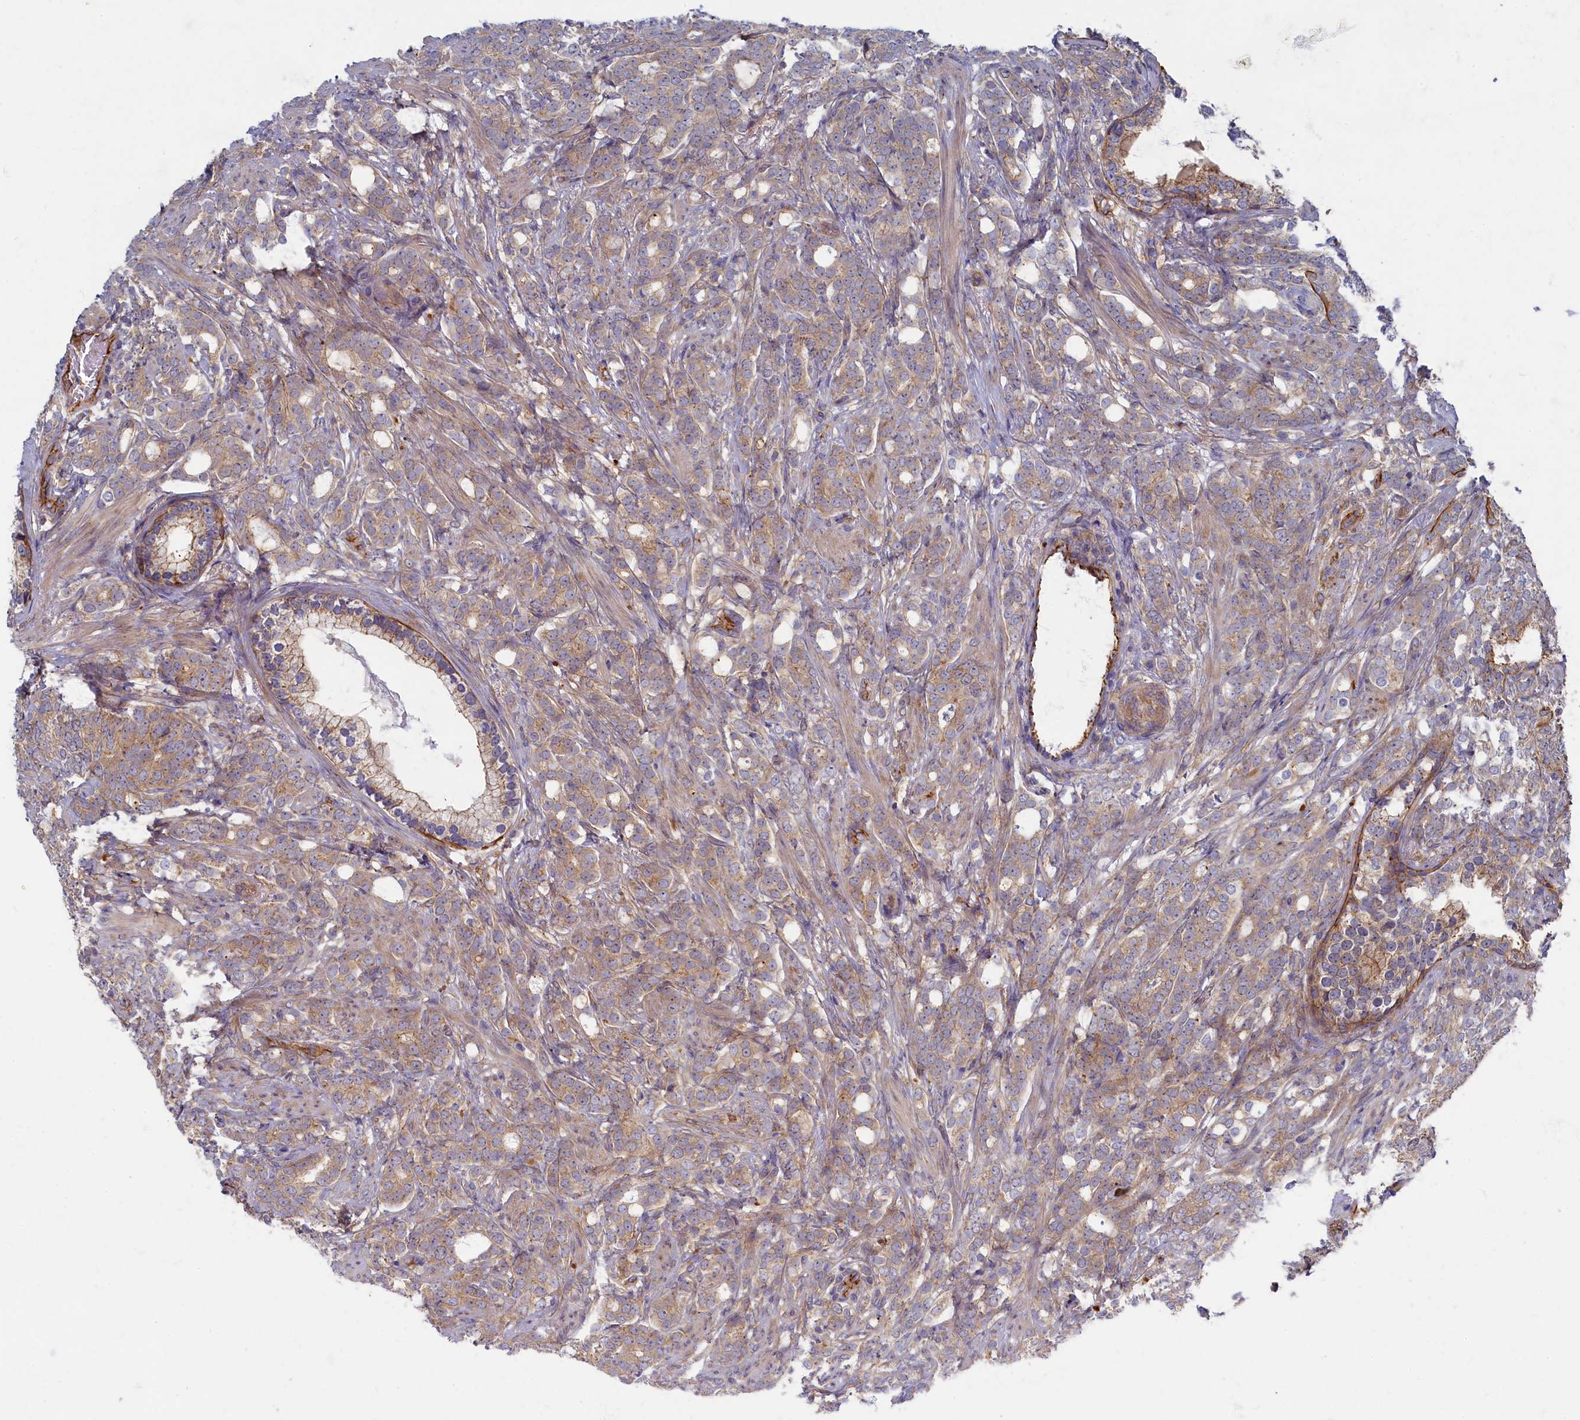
{"staining": {"intensity": "weak", "quantity": "25%-75%", "location": "cytoplasmic/membranous"}, "tissue": "prostate cancer", "cell_type": "Tumor cells", "image_type": "cancer", "snomed": [{"axis": "morphology", "description": "Adenocarcinoma, Low grade"}, {"axis": "topography", "description": "Prostate"}], "caption": "Human prostate cancer (low-grade adenocarcinoma) stained with a brown dye displays weak cytoplasmic/membranous positive staining in approximately 25%-75% of tumor cells.", "gene": "PSMG2", "patient": {"sex": "male", "age": 71}}